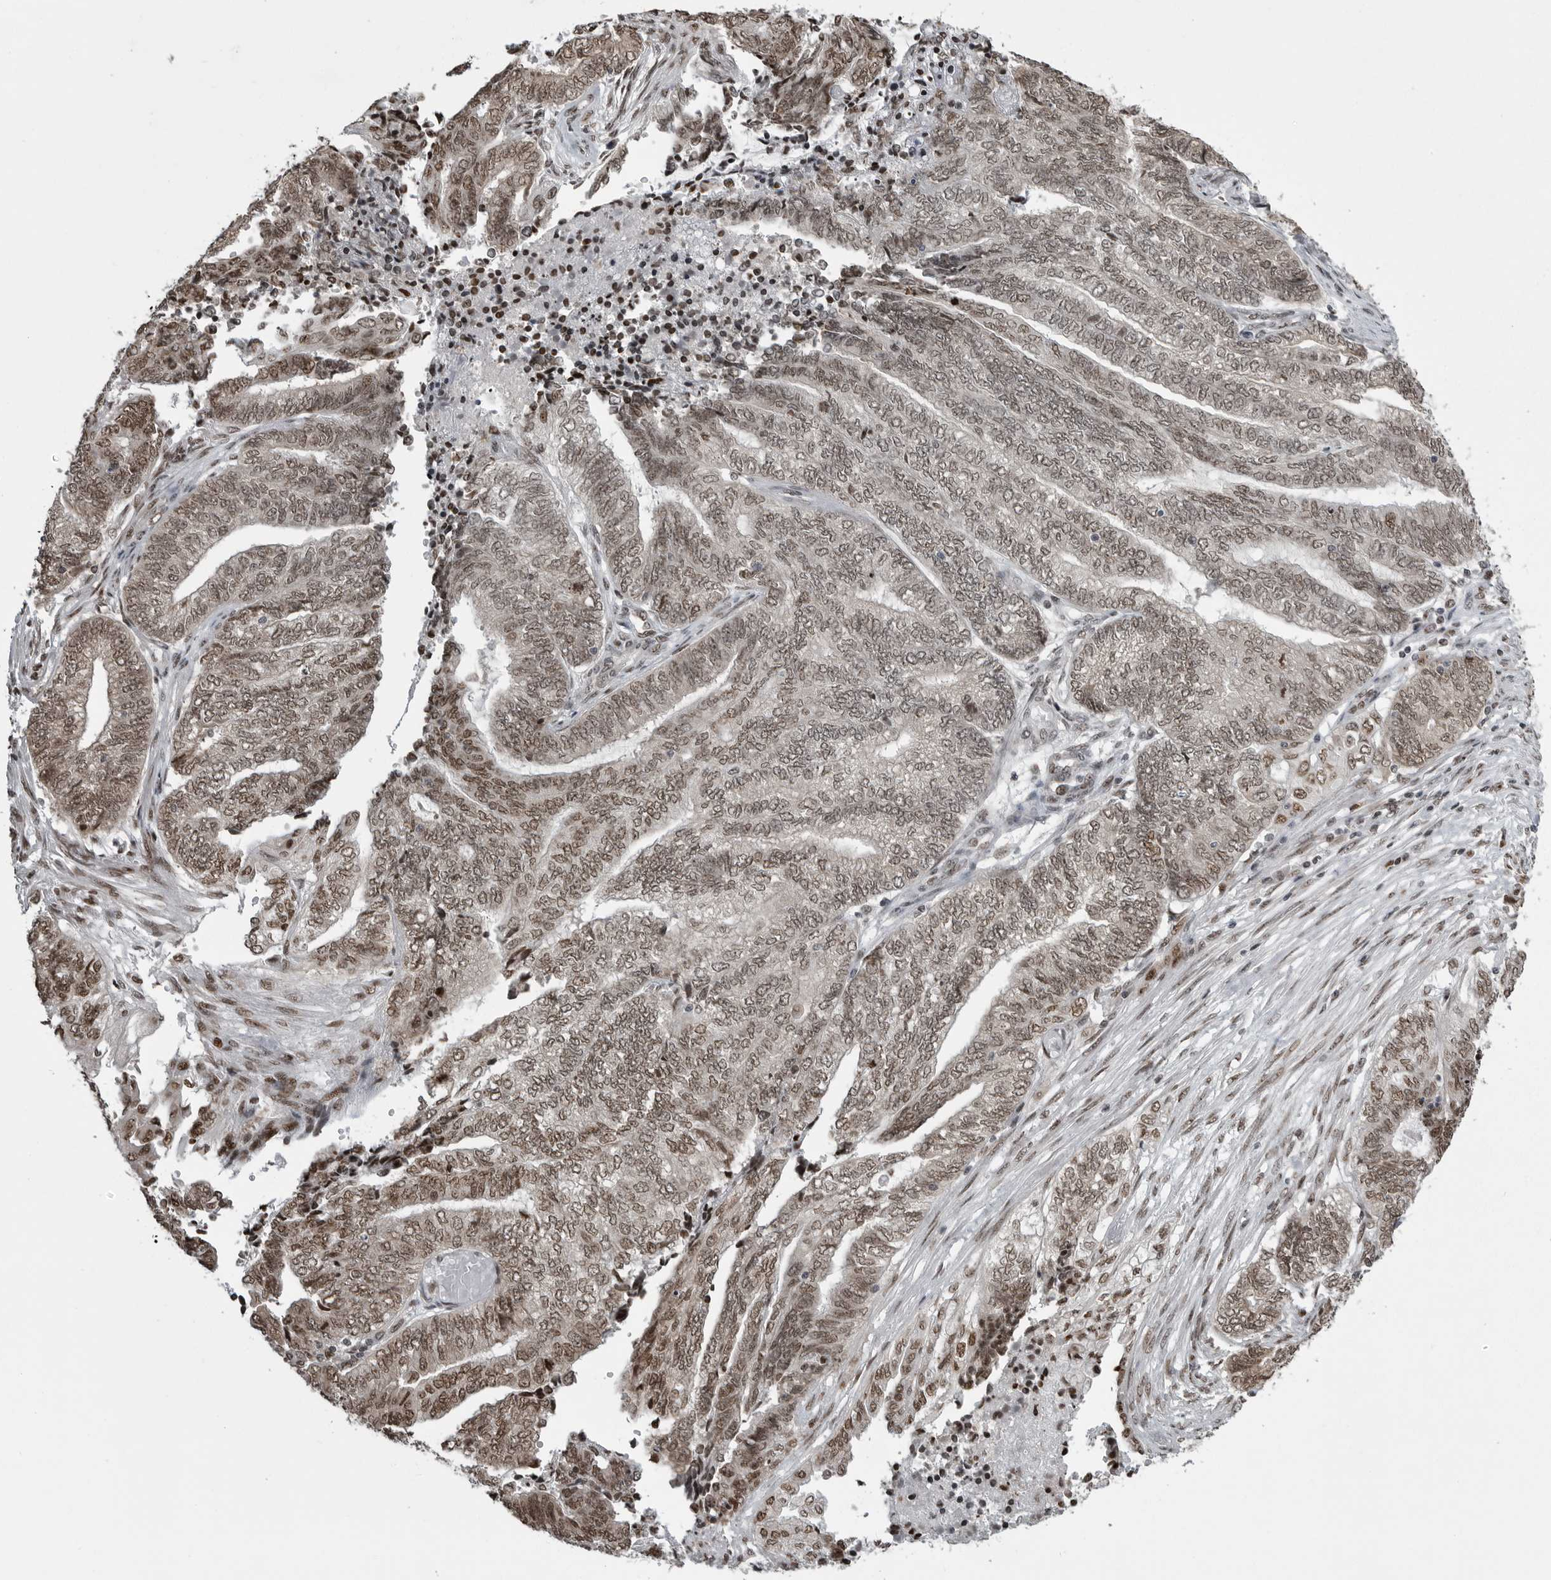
{"staining": {"intensity": "moderate", "quantity": ">75%", "location": "nuclear"}, "tissue": "endometrial cancer", "cell_type": "Tumor cells", "image_type": "cancer", "snomed": [{"axis": "morphology", "description": "Adenocarcinoma, NOS"}, {"axis": "topography", "description": "Uterus"}, {"axis": "topography", "description": "Endometrium"}], "caption": "Tumor cells show medium levels of moderate nuclear staining in approximately >75% of cells in endometrial cancer.", "gene": "YAF2", "patient": {"sex": "female", "age": 70}}